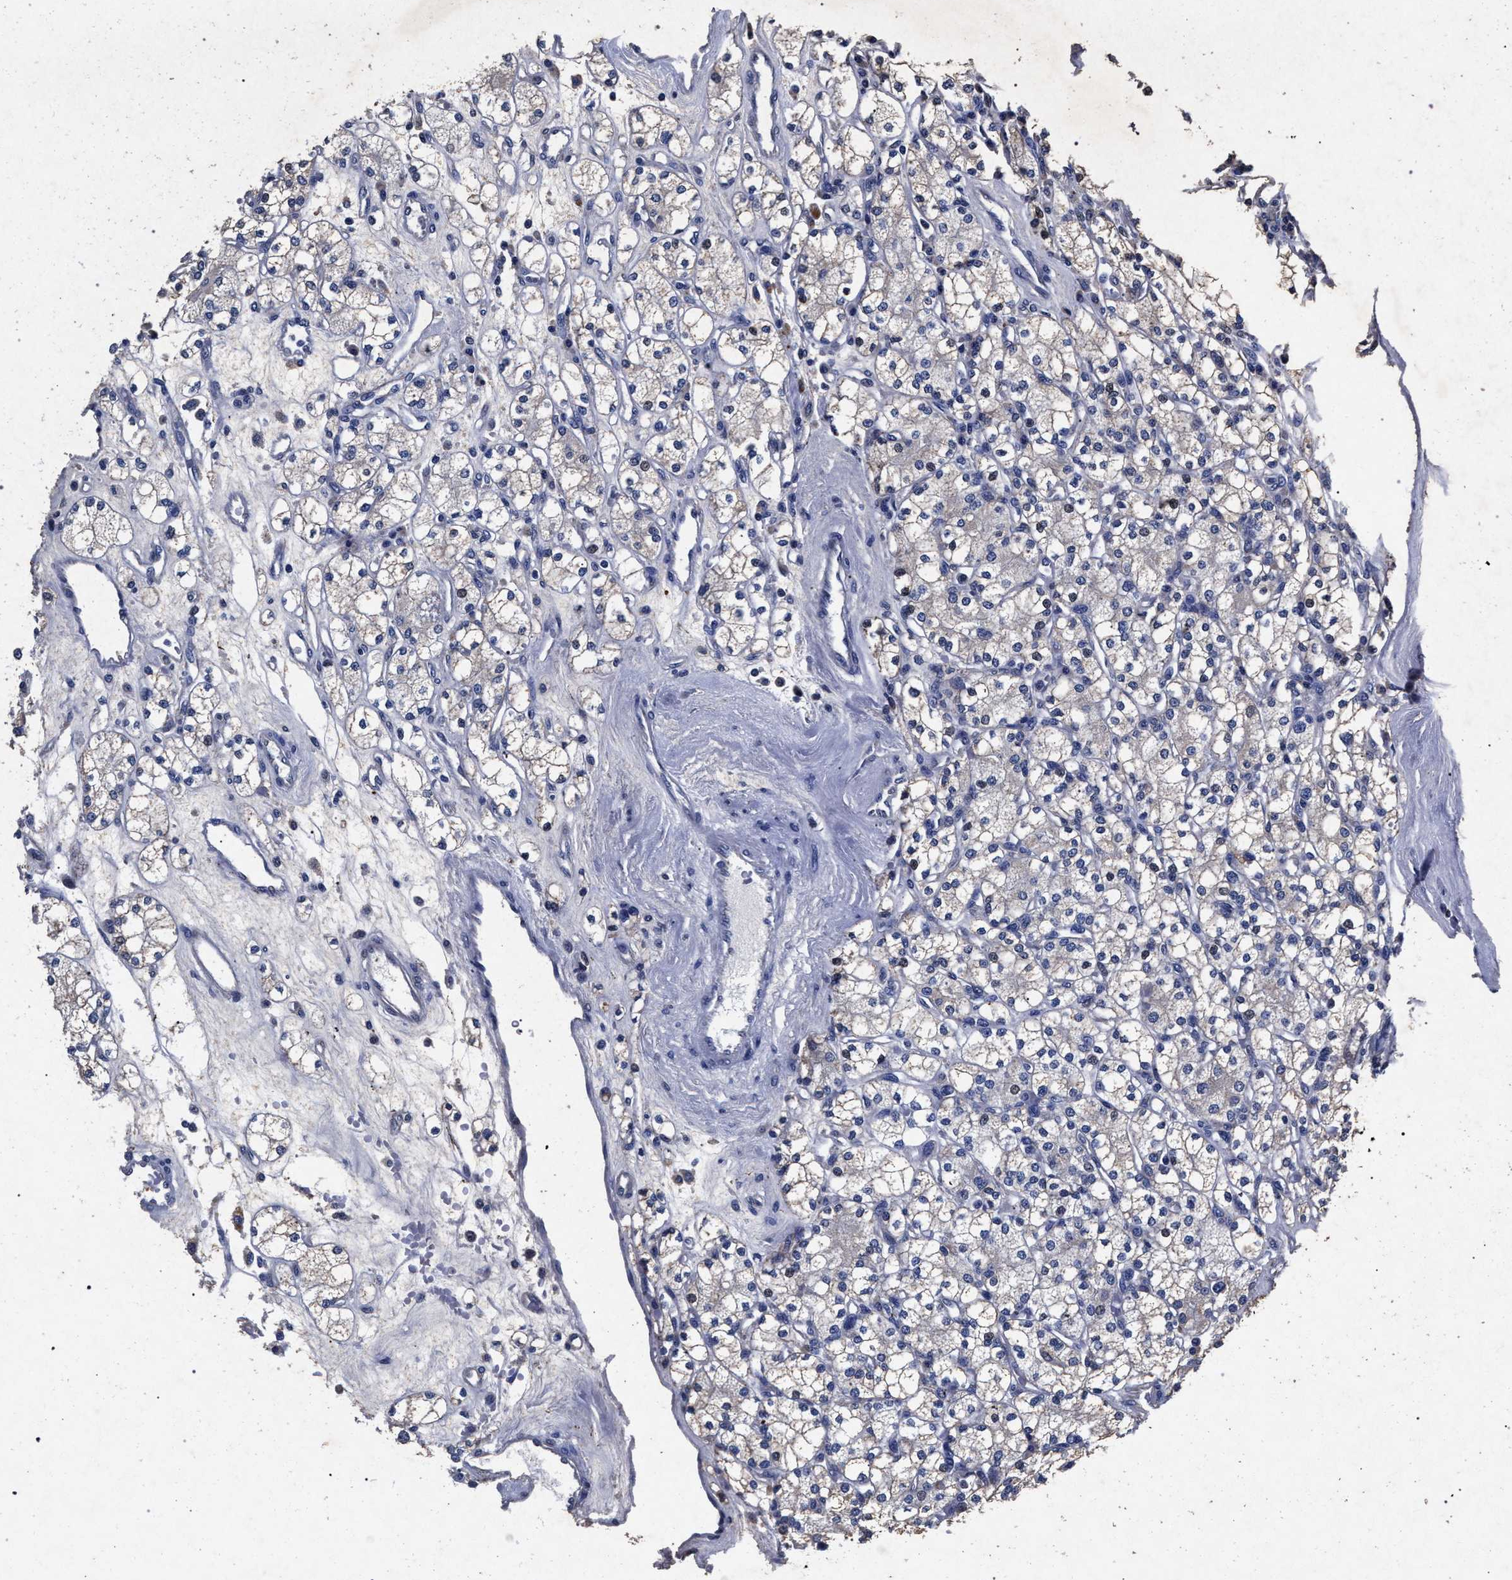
{"staining": {"intensity": "negative", "quantity": "none", "location": "none"}, "tissue": "renal cancer", "cell_type": "Tumor cells", "image_type": "cancer", "snomed": [{"axis": "morphology", "description": "Adenocarcinoma, NOS"}, {"axis": "topography", "description": "Kidney"}], "caption": "An IHC photomicrograph of adenocarcinoma (renal) is shown. There is no staining in tumor cells of adenocarcinoma (renal). Nuclei are stained in blue.", "gene": "ATP1A2", "patient": {"sex": "male", "age": 77}}